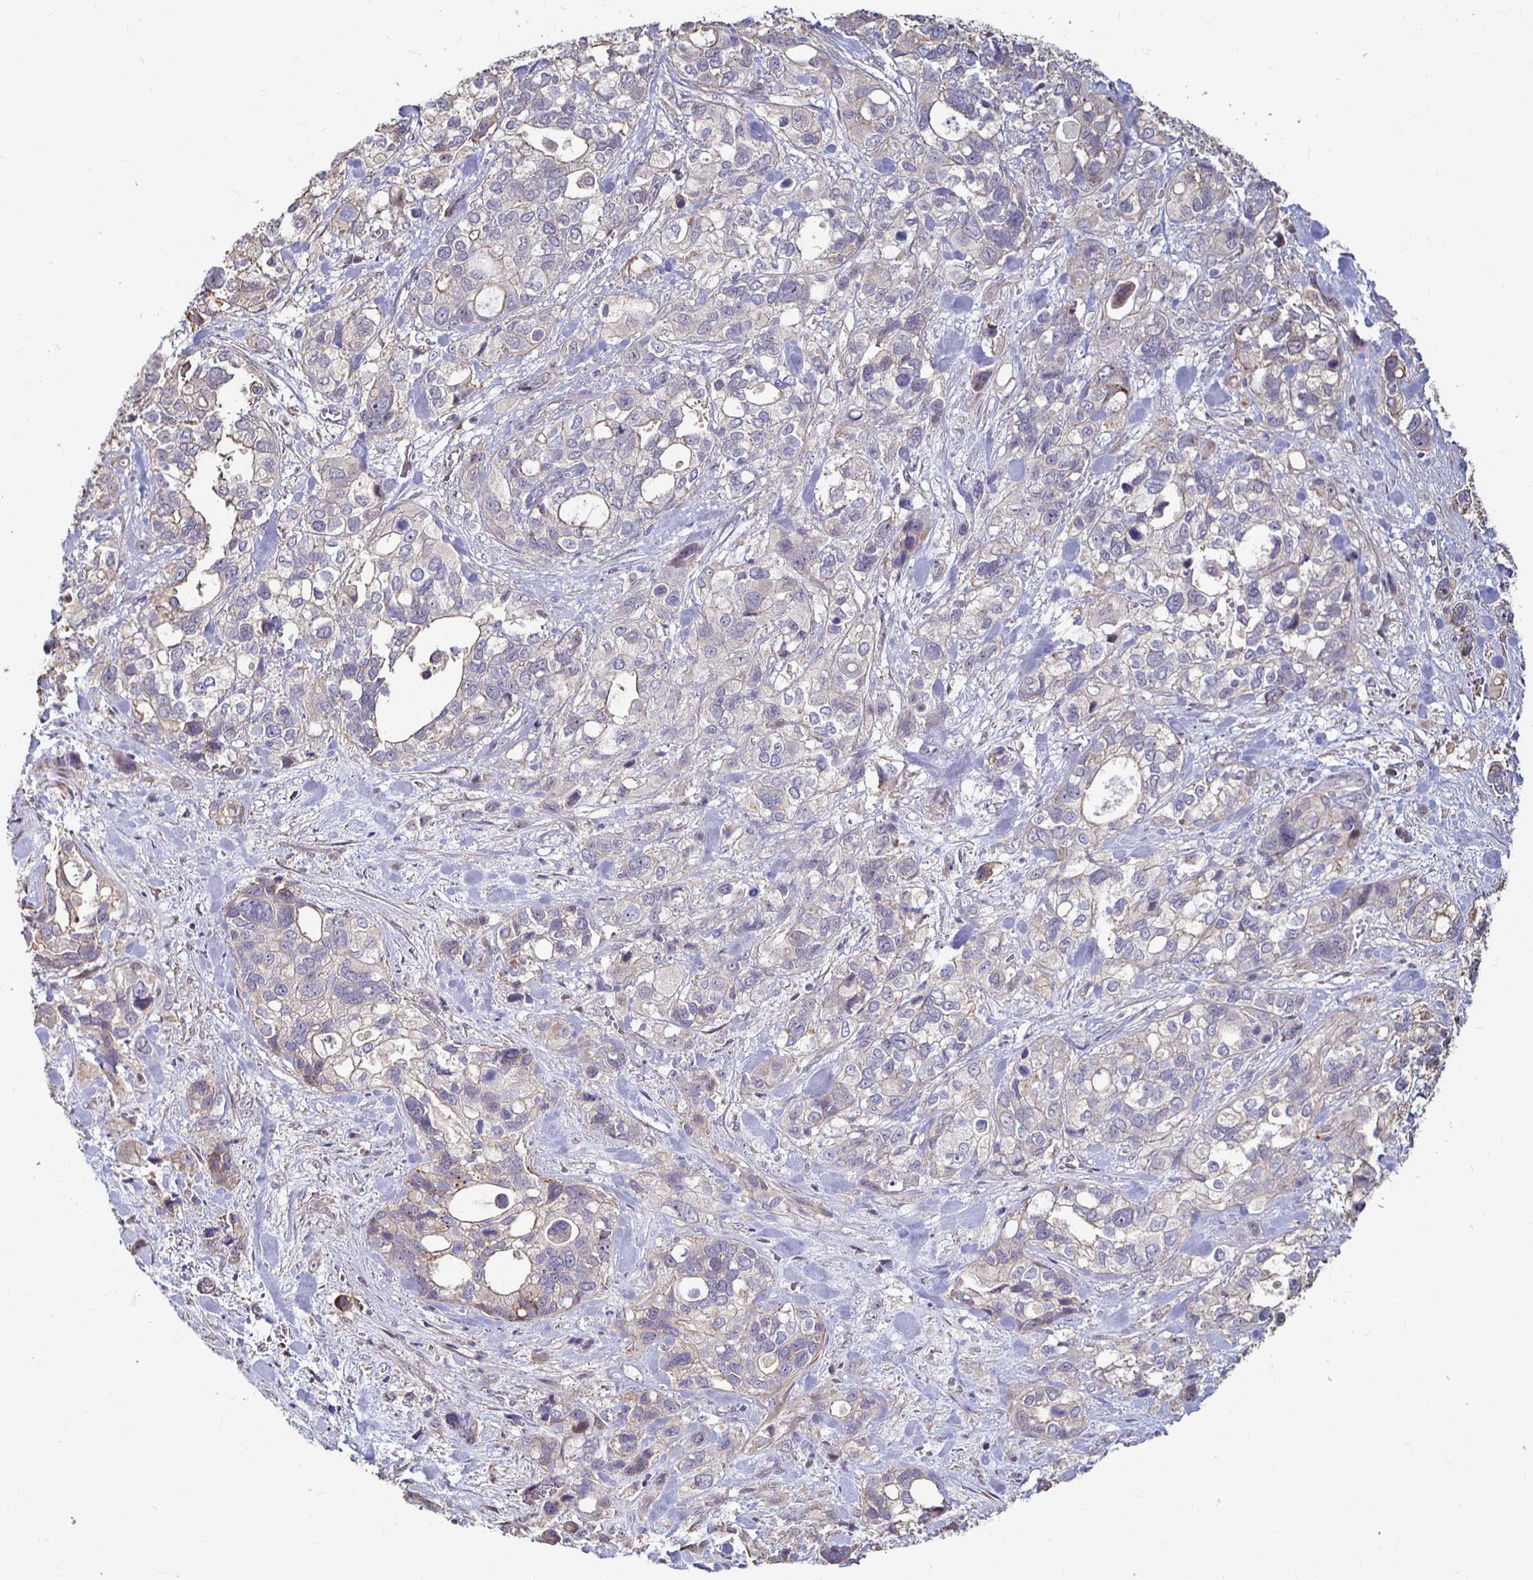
{"staining": {"intensity": "weak", "quantity": "<25%", "location": "cytoplasmic/membranous"}, "tissue": "stomach cancer", "cell_type": "Tumor cells", "image_type": "cancer", "snomed": [{"axis": "morphology", "description": "Adenocarcinoma, NOS"}, {"axis": "topography", "description": "Stomach, upper"}], "caption": "Immunohistochemistry (IHC) histopathology image of neoplastic tissue: human stomach adenocarcinoma stained with DAB shows no significant protein staining in tumor cells.", "gene": "CAPN11", "patient": {"sex": "female", "age": 81}}